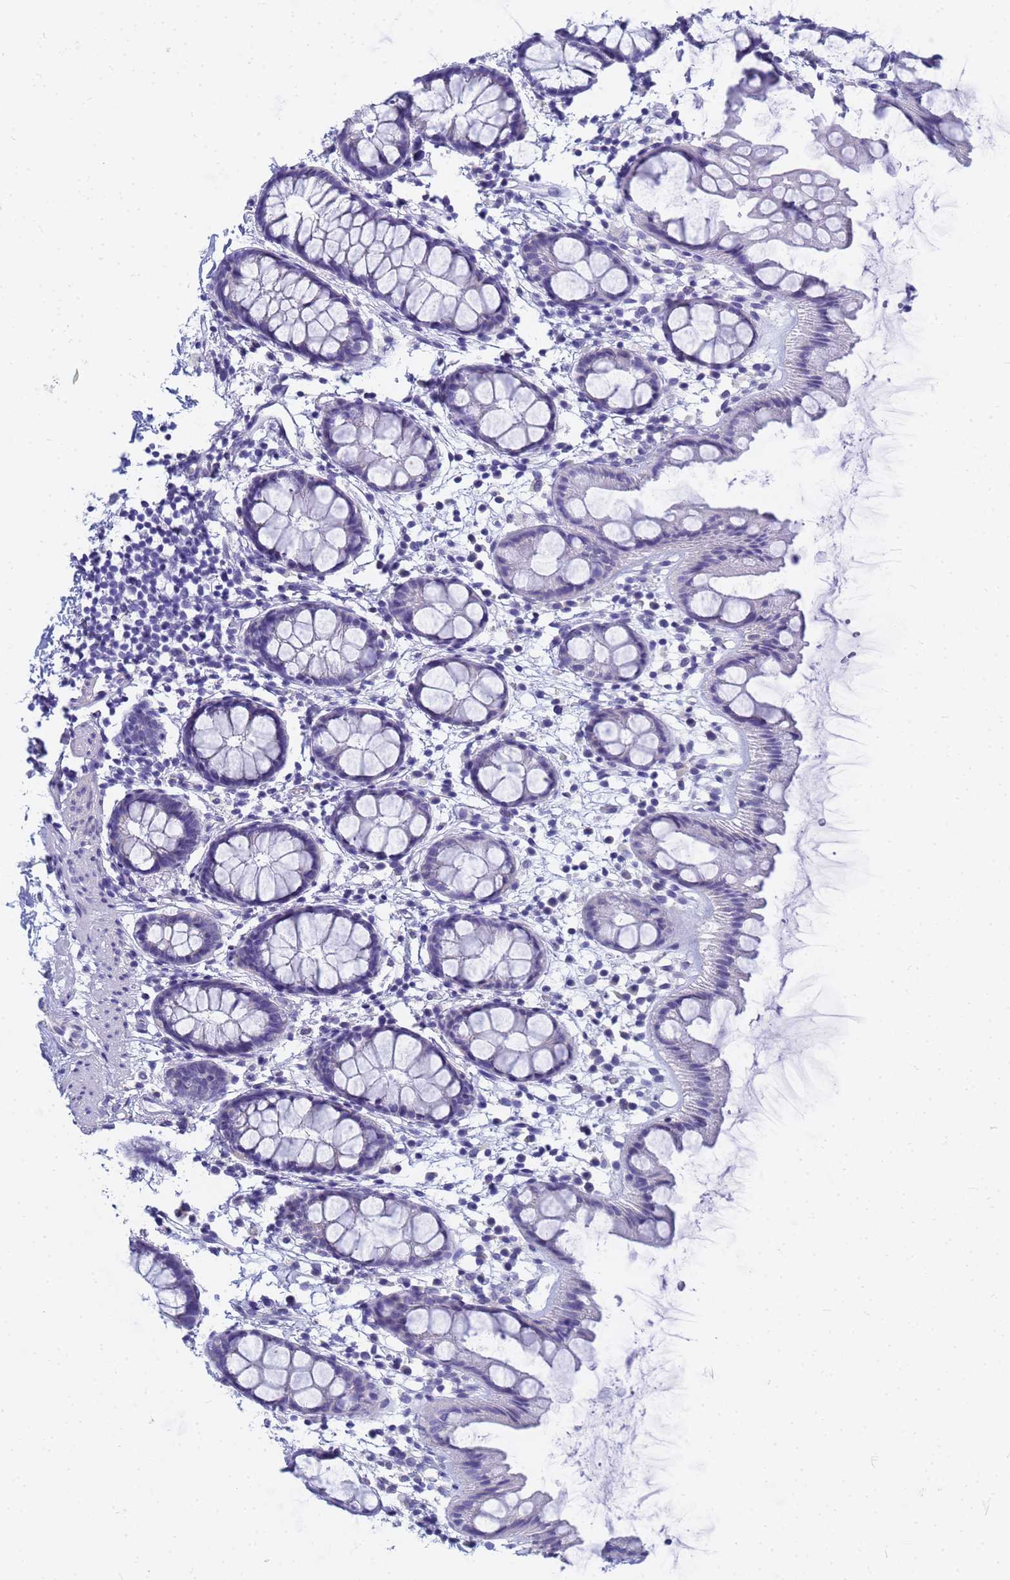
{"staining": {"intensity": "negative", "quantity": "none", "location": "none"}, "tissue": "rectum", "cell_type": "Glandular cells", "image_type": "normal", "snomed": [{"axis": "morphology", "description": "Normal tissue, NOS"}, {"axis": "topography", "description": "Rectum"}], "caption": "This photomicrograph is of normal rectum stained with immunohistochemistry to label a protein in brown with the nuclei are counter-stained blue. There is no staining in glandular cells. The staining was performed using DAB to visualize the protein expression in brown, while the nuclei were stained in blue with hematoxylin (Magnification: 20x).", "gene": "FAM166B", "patient": {"sex": "female", "age": 65}}